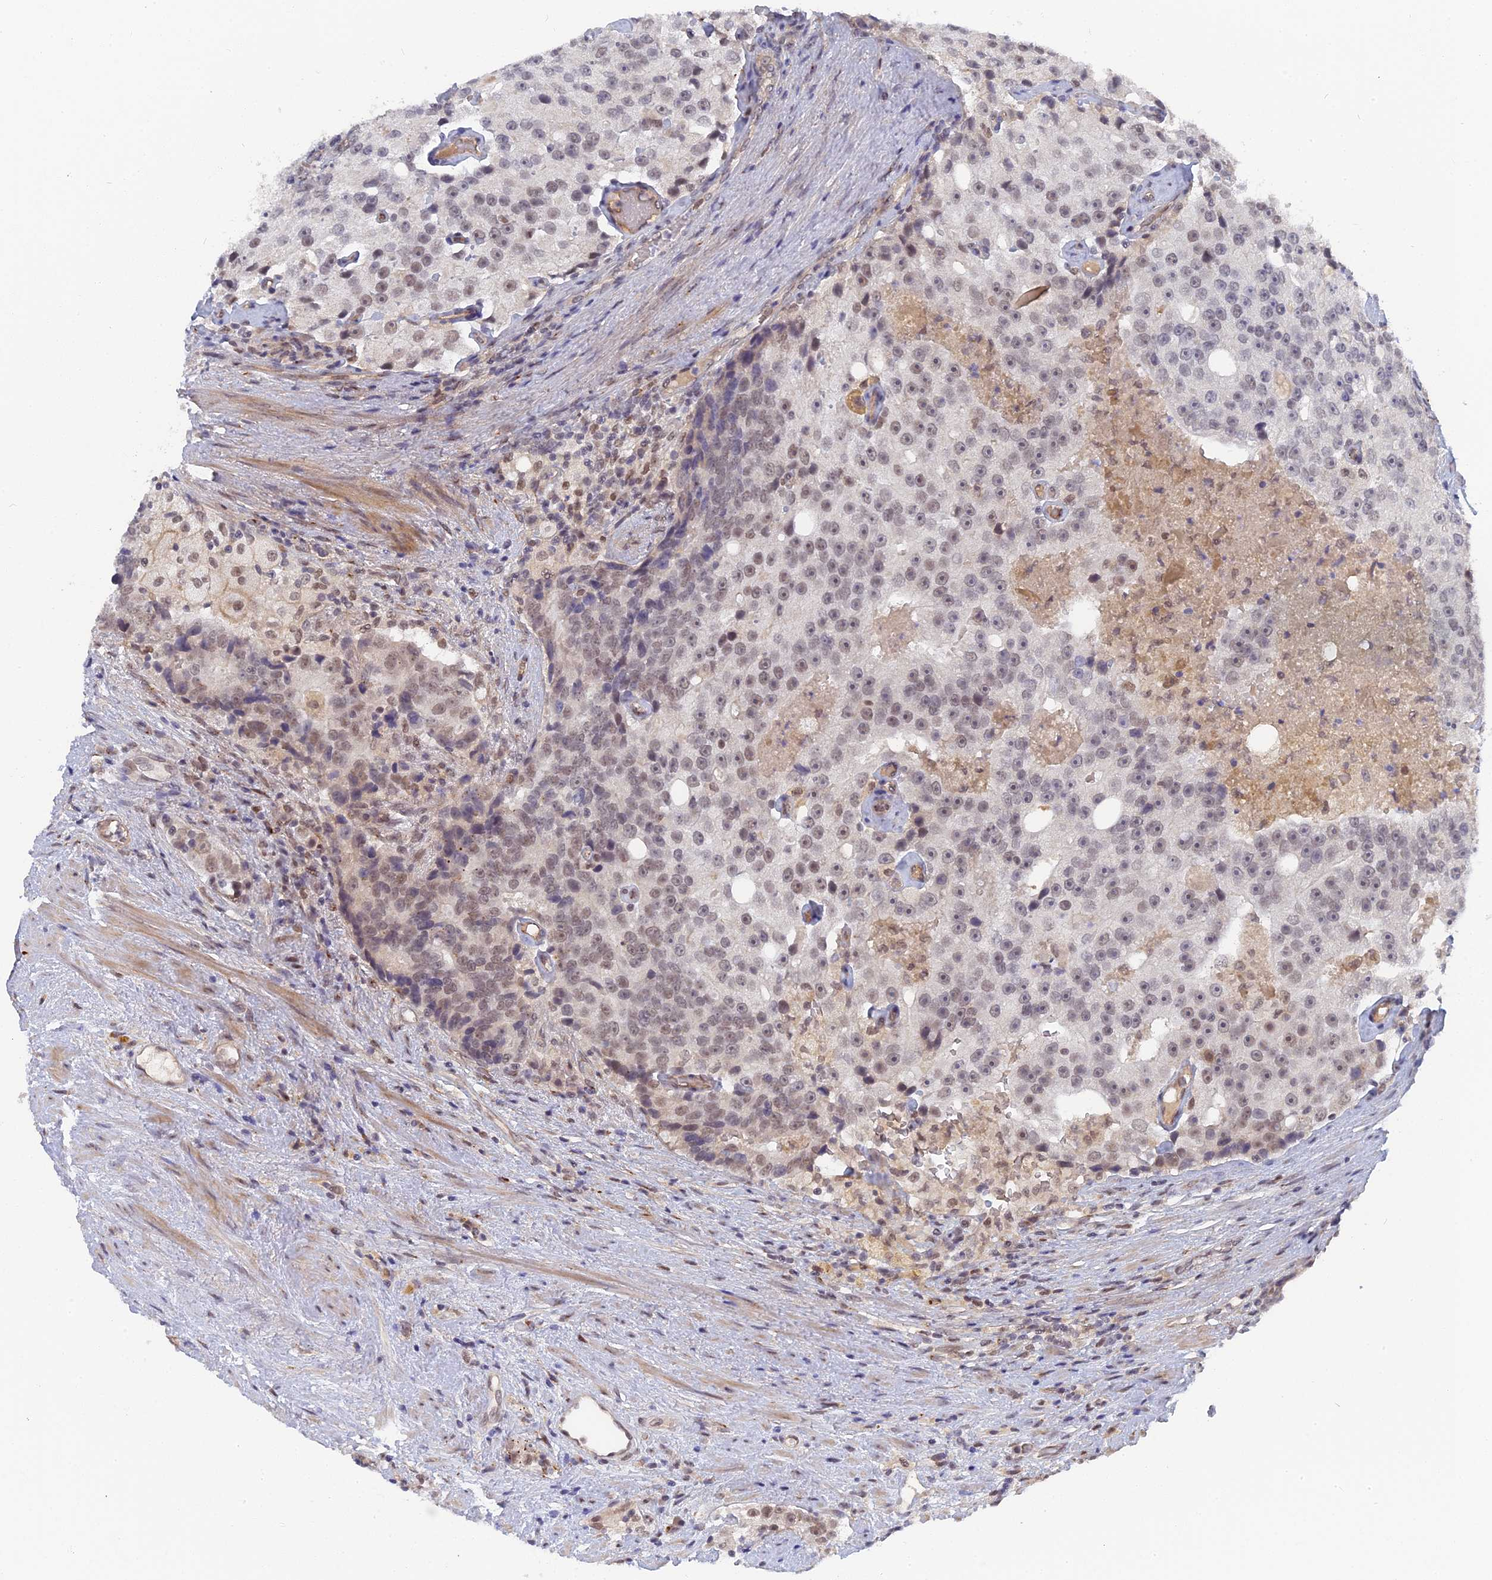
{"staining": {"intensity": "weak", "quantity": "25%-75%", "location": "nuclear"}, "tissue": "prostate cancer", "cell_type": "Tumor cells", "image_type": "cancer", "snomed": [{"axis": "morphology", "description": "Adenocarcinoma, High grade"}, {"axis": "topography", "description": "Prostate"}], "caption": "A brown stain labels weak nuclear expression of a protein in prostate high-grade adenocarcinoma tumor cells. Using DAB (3,3'-diaminobenzidine) (brown) and hematoxylin (blue) stains, captured at high magnification using brightfield microscopy.", "gene": "CCDC85A", "patient": {"sex": "male", "age": 70}}